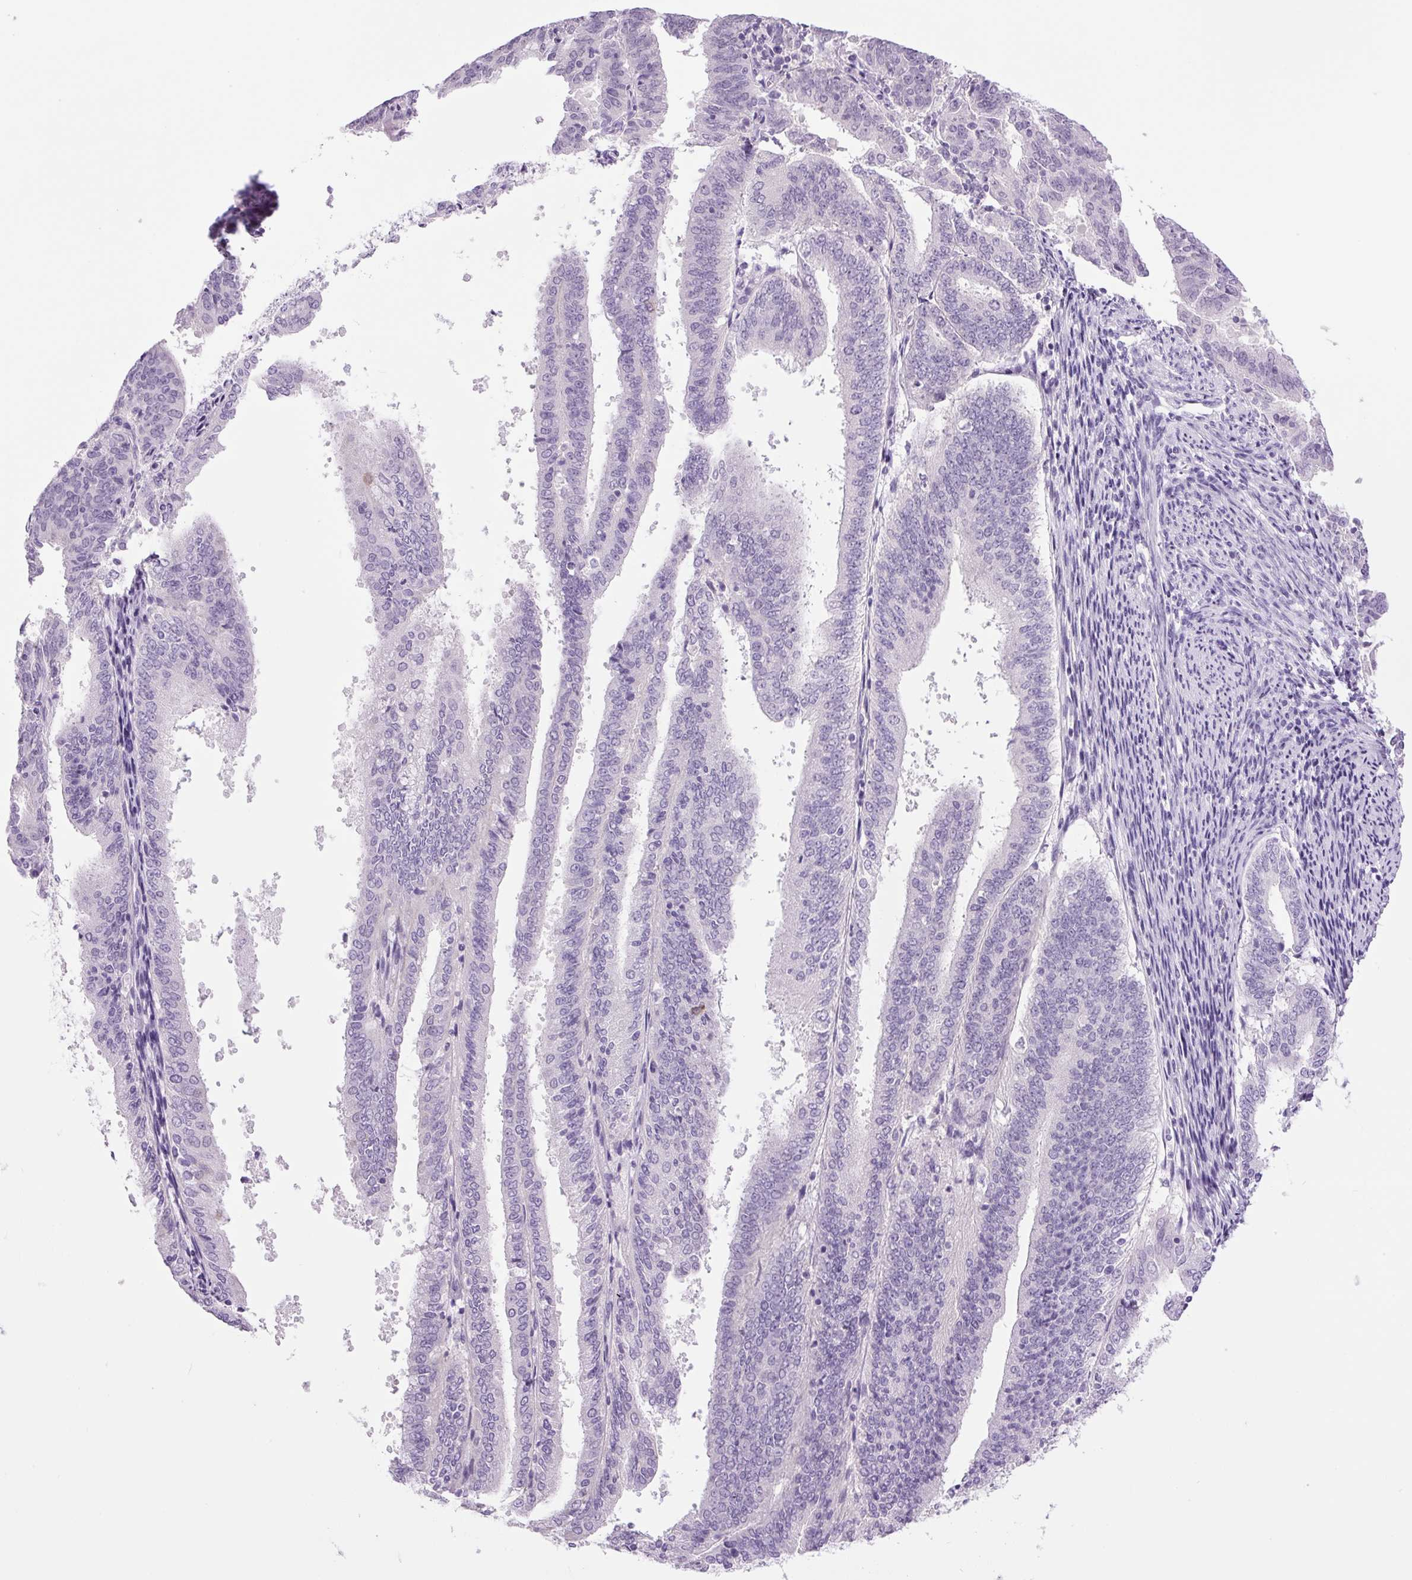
{"staining": {"intensity": "negative", "quantity": "none", "location": "none"}, "tissue": "endometrial cancer", "cell_type": "Tumor cells", "image_type": "cancer", "snomed": [{"axis": "morphology", "description": "Adenocarcinoma, NOS"}, {"axis": "topography", "description": "Endometrium"}], "caption": "DAB immunohistochemical staining of human endometrial cancer (adenocarcinoma) reveals no significant staining in tumor cells.", "gene": "COL9A2", "patient": {"sex": "female", "age": 63}}